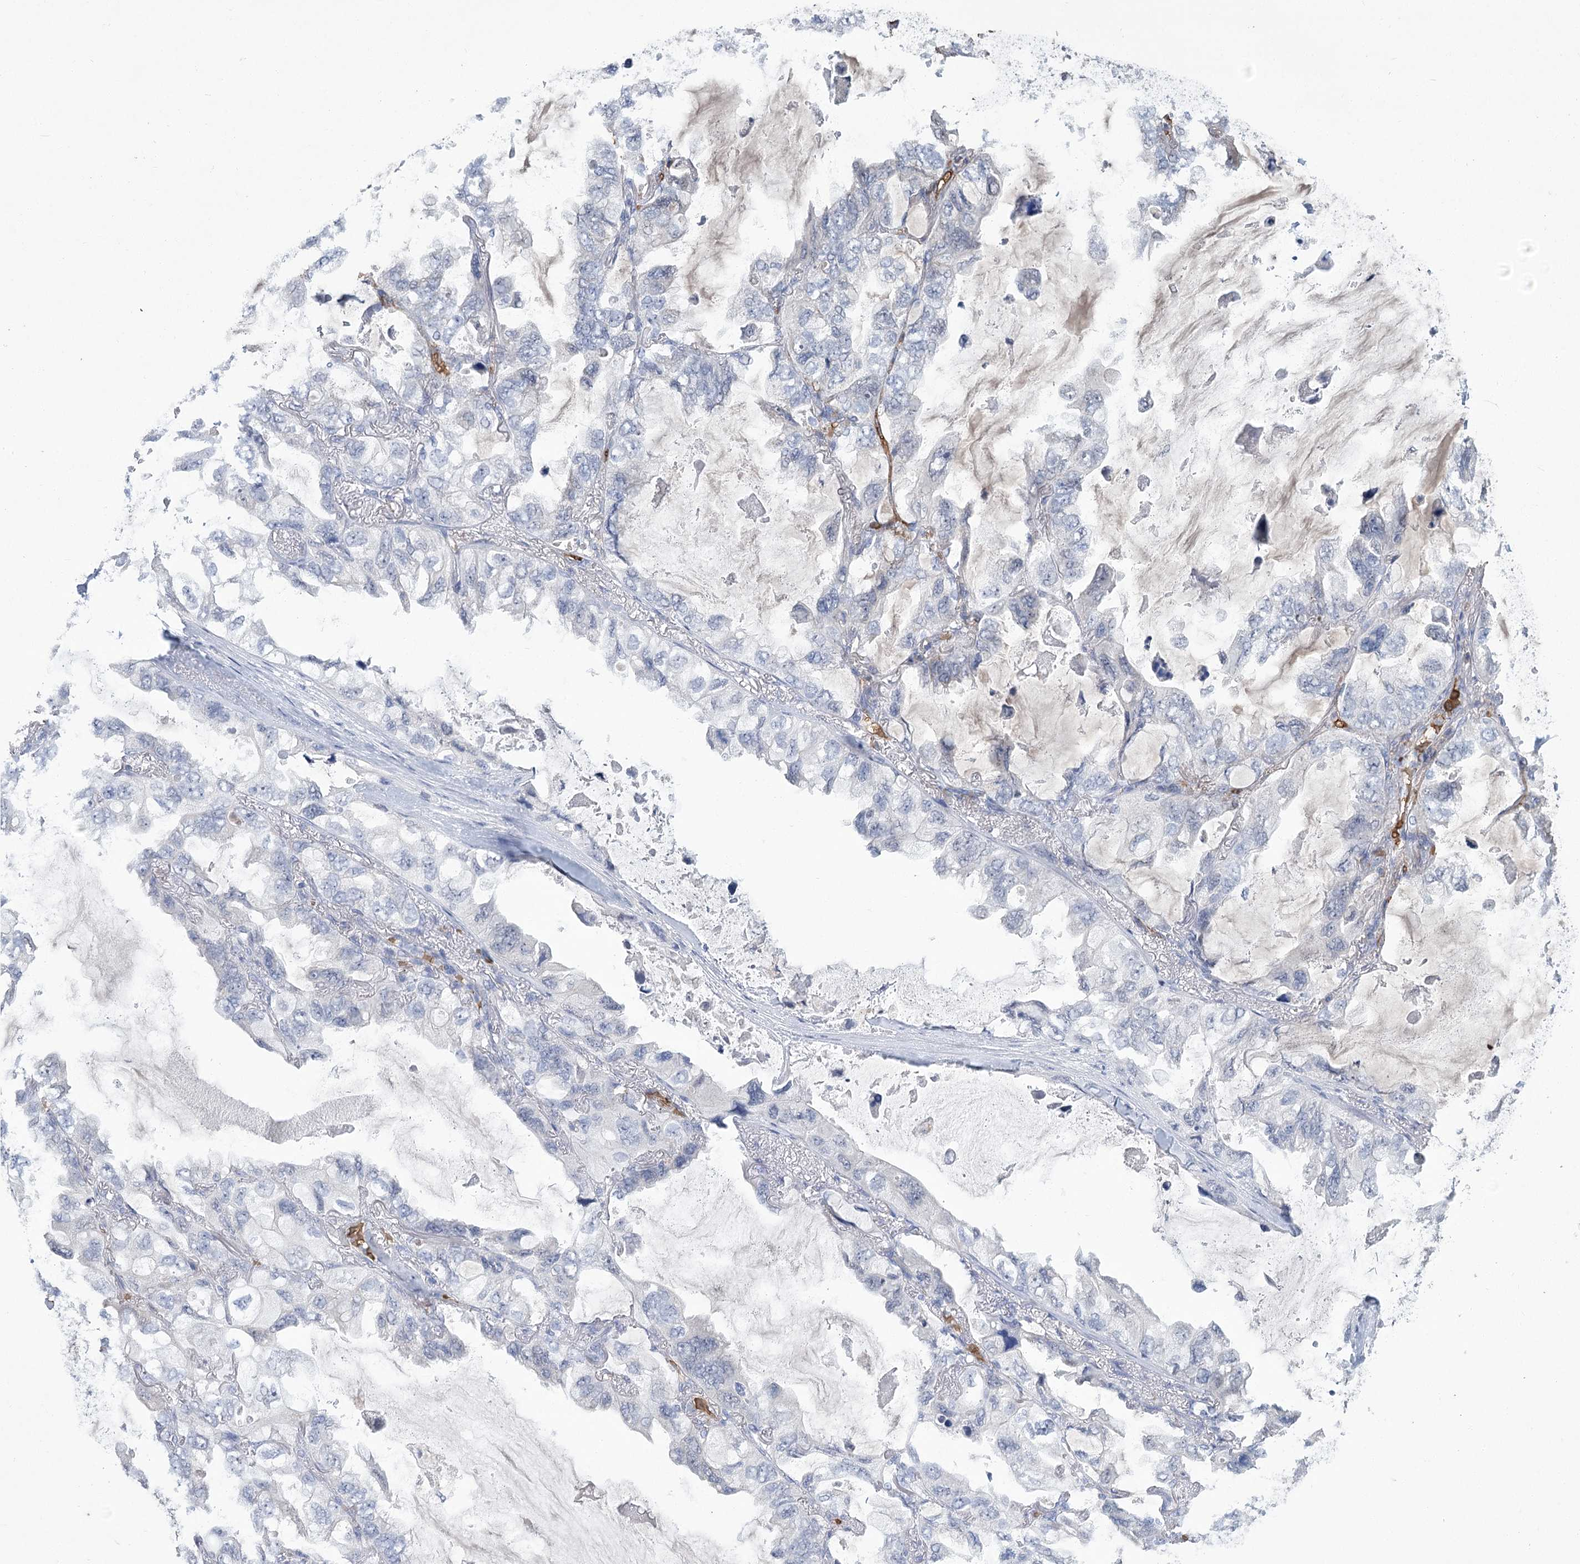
{"staining": {"intensity": "negative", "quantity": "none", "location": "none"}, "tissue": "lung cancer", "cell_type": "Tumor cells", "image_type": "cancer", "snomed": [{"axis": "morphology", "description": "Squamous cell carcinoma, NOS"}, {"axis": "topography", "description": "Lung"}], "caption": "Immunohistochemical staining of lung squamous cell carcinoma reveals no significant positivity in tumor cells.", "gene": "HBA1", "patient": {"sex": "female", "age": 73}}